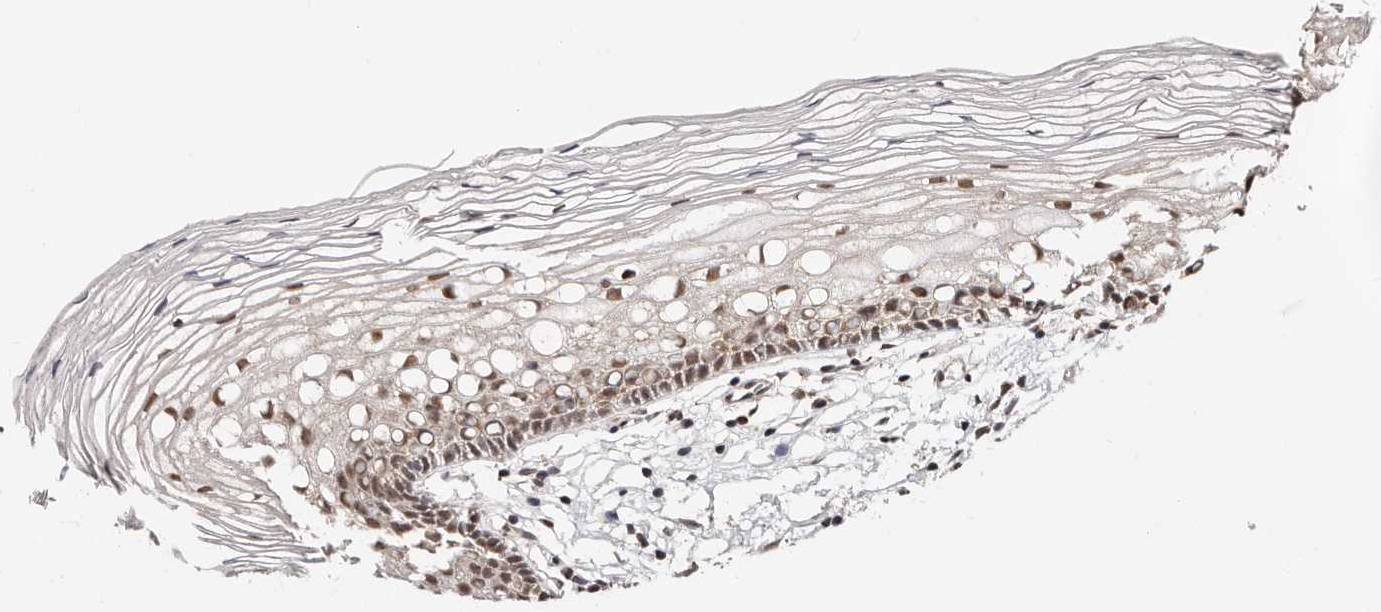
{"staining": {"intensity": "moderate", "quantity": "<25%", "location": "cytoplasmic/membranous"}, "tissue": "cervix", "cell_type": "Glandular cells", "image_type": "normal", "snomed": [{"axis": "morphology", "description": "Normal tissue, NOS"}, {"axis": "topography", "description": "Cervix"}], "caption": "A high-resolution histopathology image shows immunohistochemistry staining of unremarkable cervix, which demonstrates moderate cytoplasmic/membranous staining in about <25% of glandular cells.", "gene": "CTNNBL1", "patient": {"sex": "female", "age": 27}}